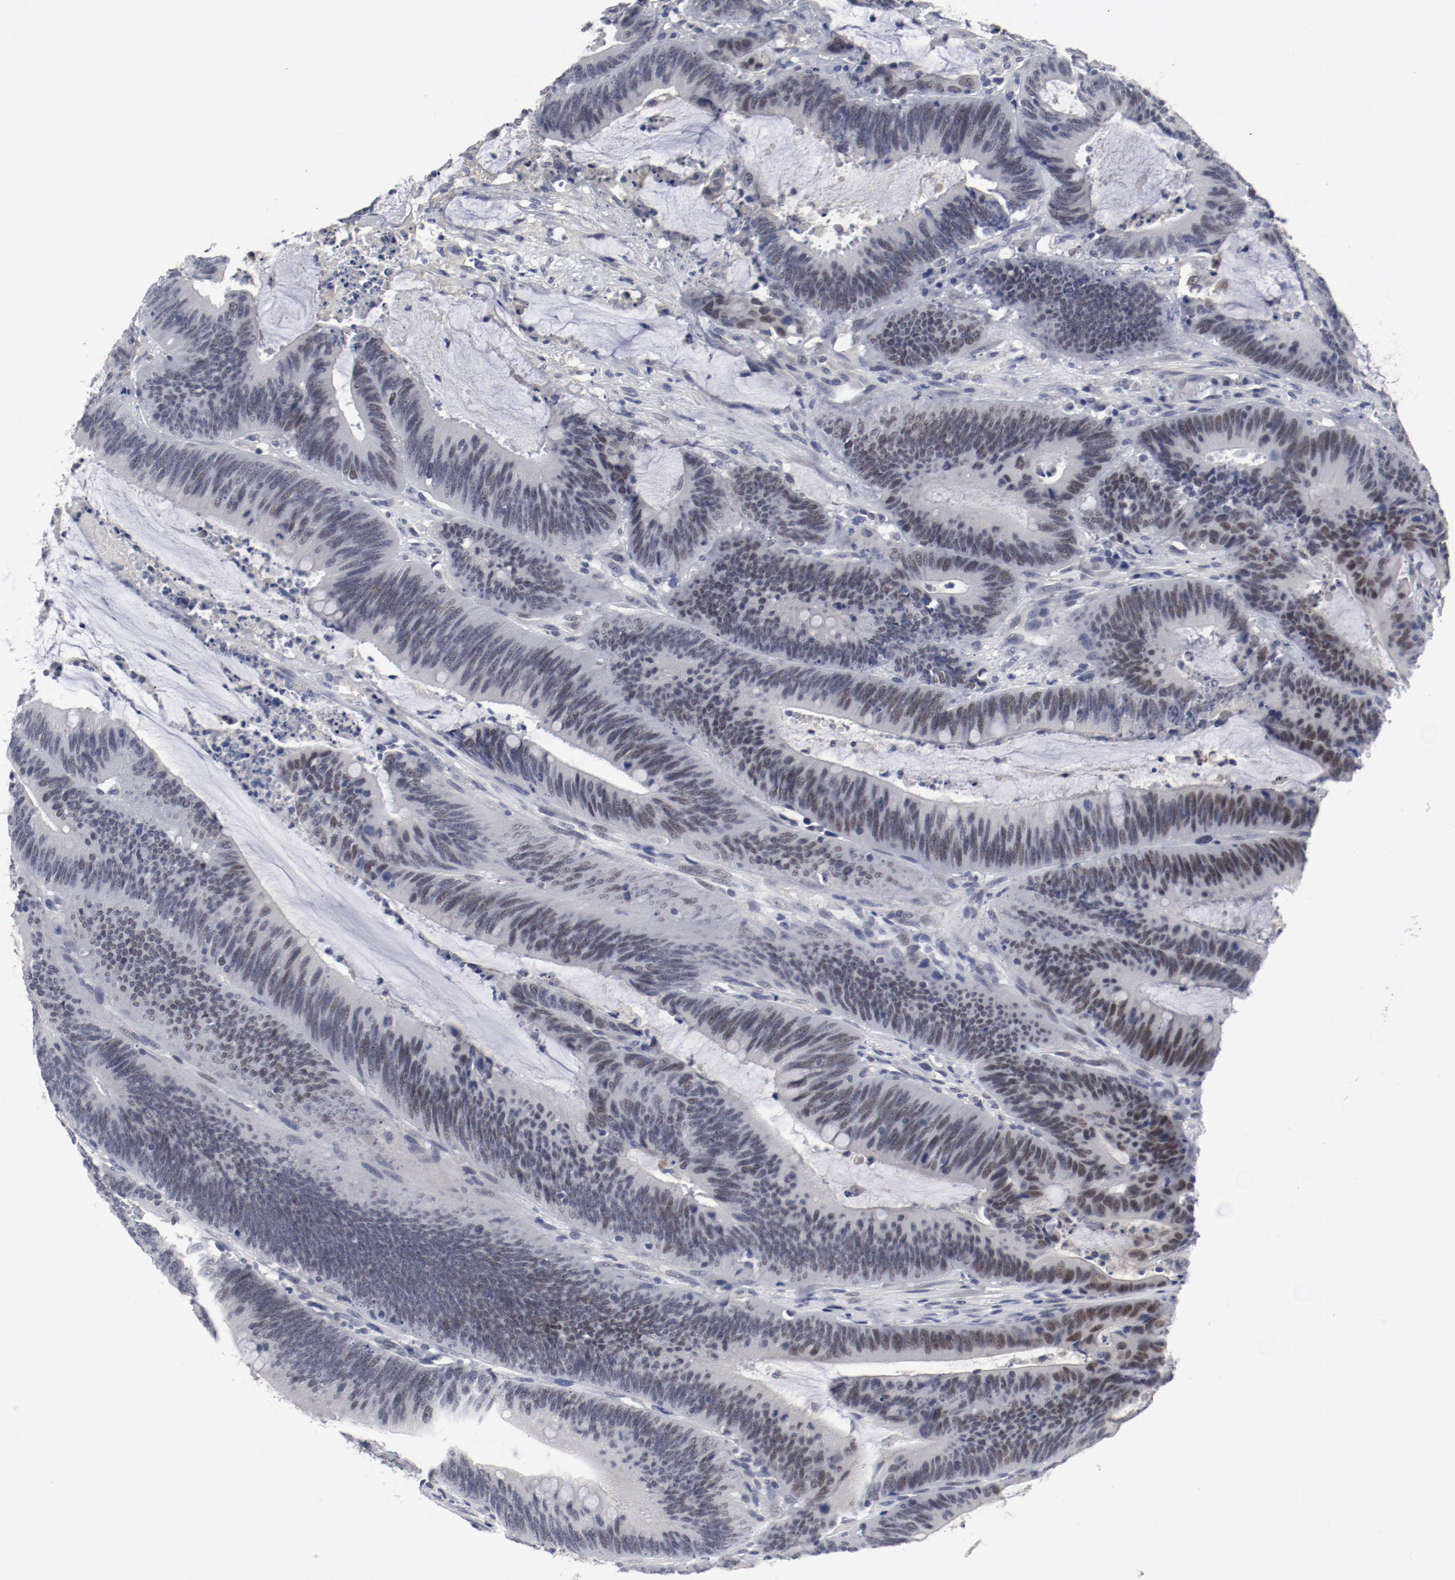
{"staining": {"intensity": "weak", "quantity": "<25%", "location": "nuclear"}, "tissue": "colorectal cancer", "cell_type": "Tumor cells", "image_type": "cancer", "snomed": [{"axis": "morphology", "description": "Adenocarcinoma, NOS"}, {"axis": "topography", "description": "Rectum"}], "caption": "This image is of colorectal adenocarcinoma stained with immunohistochemistry (IHC) to label a protein in brown with the nuclei are counter-stained blue. There is no positivity in tumor cells.", "gene": "ANKLE2", "patient": {"sex": "female", "age": 66}}